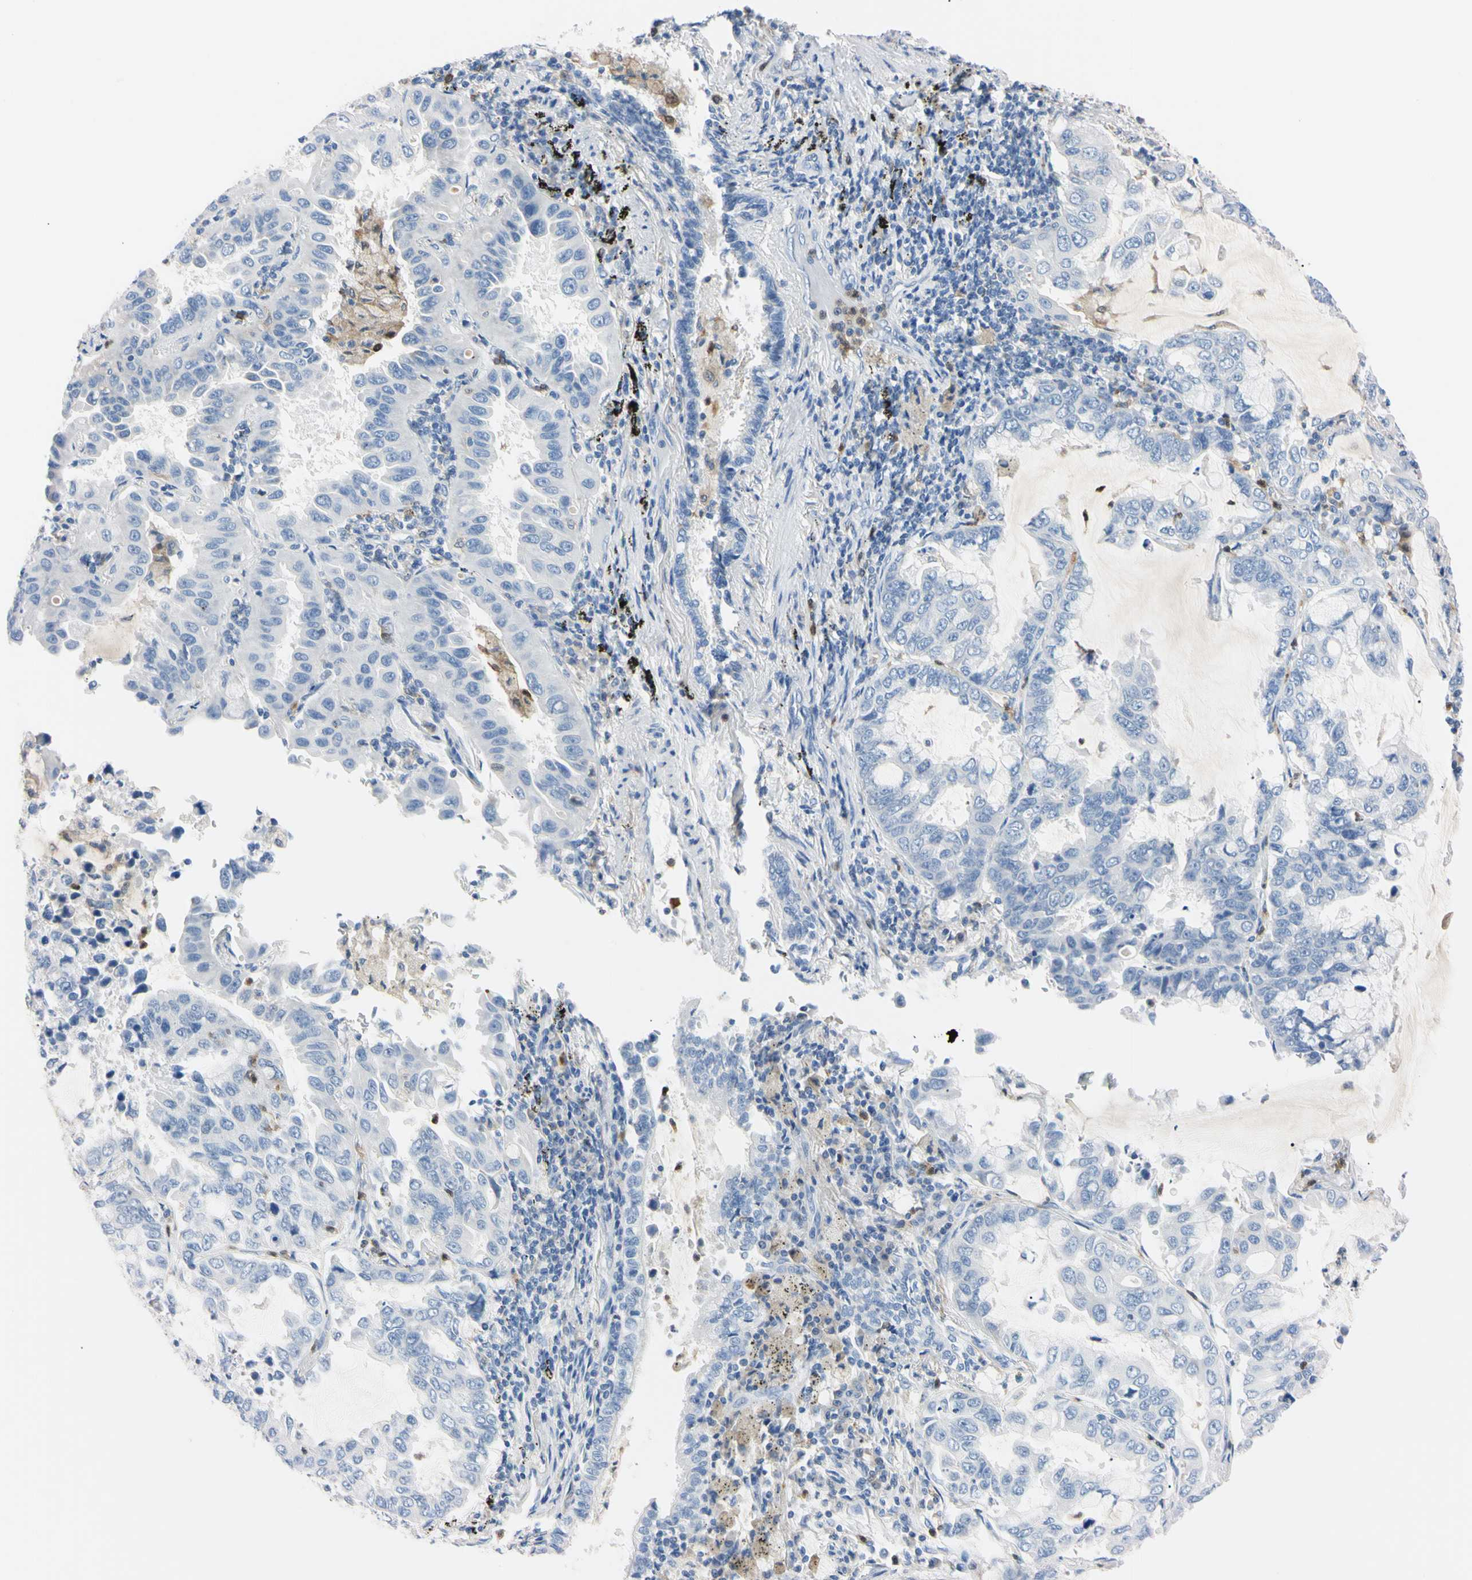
{"staining": {"intensity": "negative", "quantity": "none", "location": "none"}, "tissue": "lung cancer", "cell_type": "Tumor cells", "image_type": "cancer", "snomed": [{"axis": "morphology", "description": "Adenocarcinoma, NOS"}, {"axis": "topography", "description": "Lung"}], "caption": "Immunohistochemical staining of human adenocarcinoma (lung) displays no significant expression in tumor cells.", "gene": "NCF4", "patient": {"sex": "male", "age": 64}}